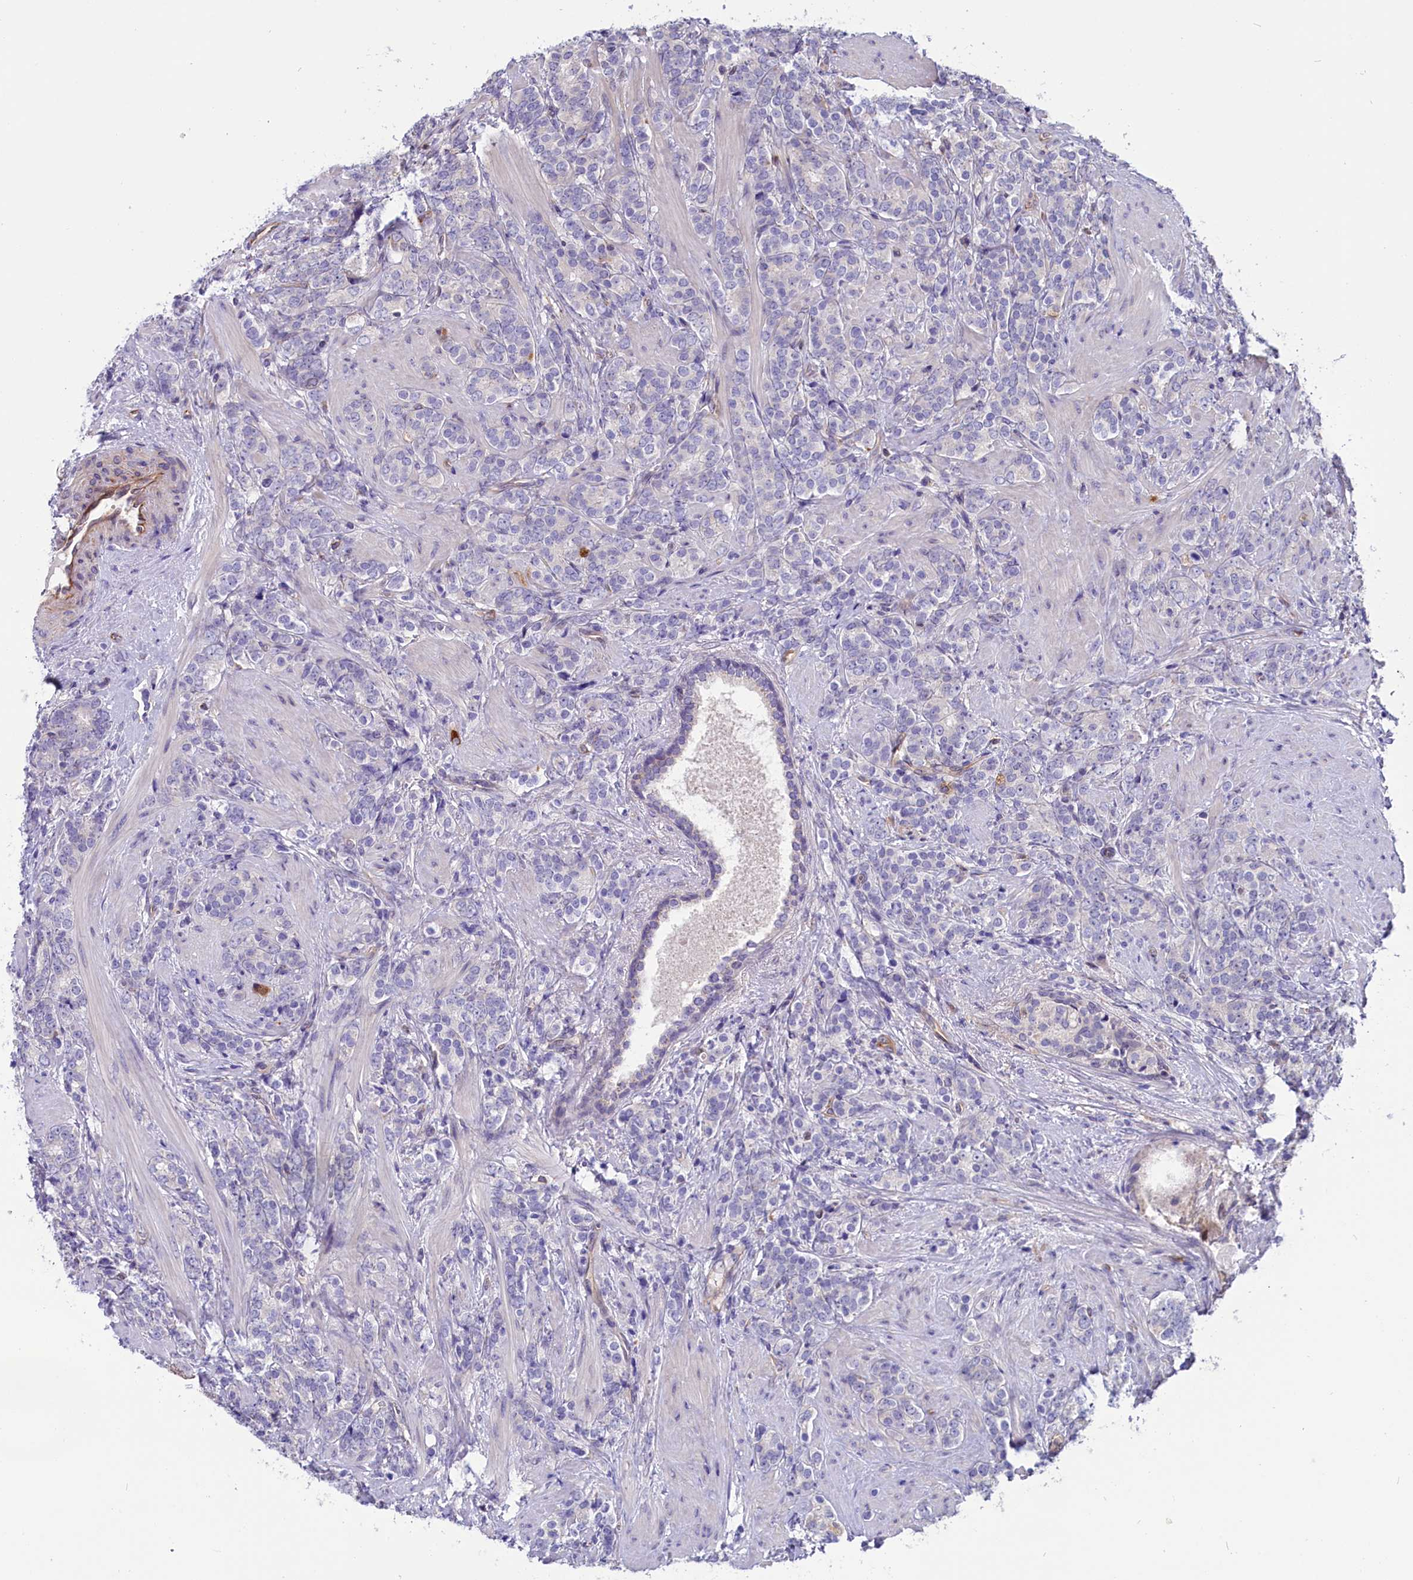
{"staining": {"intensity": "negative", "quantity": "none", "location": "none"}, "tissue": "prostate cancer", "cell_type": "Tumor cells", "image_type": "cancer", "snomed": [{"axis": "morphology", "description": "Adenocarcinoma, High grade"}, {"axis": "topography", "description": "Prostate"}], "caption": "High-grade adenocarcinoma (prostate) was stained to show a protein in brown. There is no significant staining in tumor cells.", "gene": "PDILT", "patient": {"sex": "male", "age": 64}}